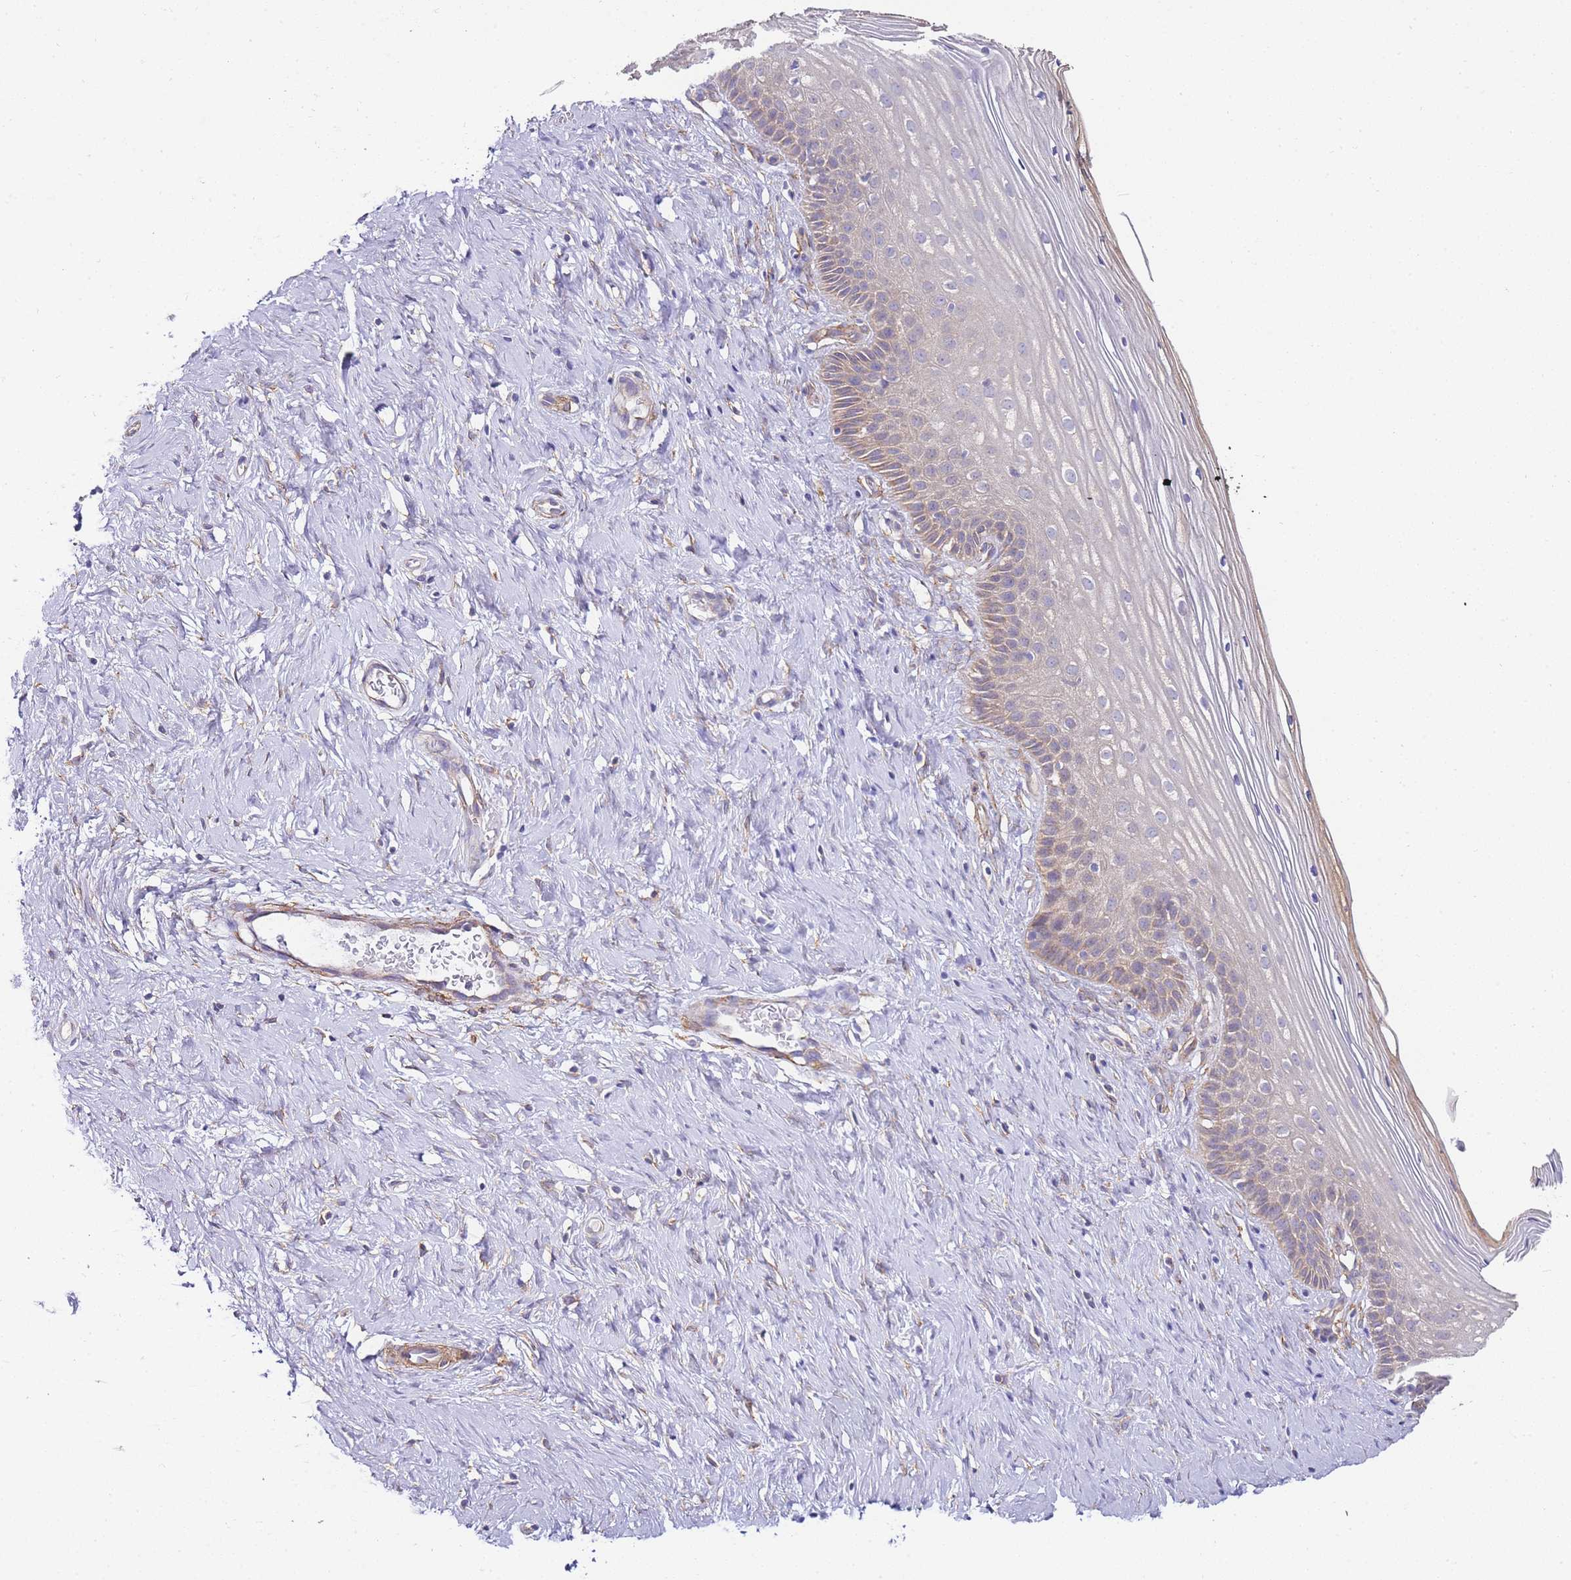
{"staining": {"intensity": "negative", "quantity": "none", "location": "none"}, "tissue": "cervix", "cell_type": "Glandular cells", "image_type": "normal", "snomed": [{"axis": "morphology", "description": "Normal tissue, NOS"}, {"axis": "topography", "description": "Cervix"}], "caption": "The histopathology image exhibits no staining of glandular cells in unremarkable cervix.", "gene": "PDCD7", "patient": {"sex": "female", "age": 33}}